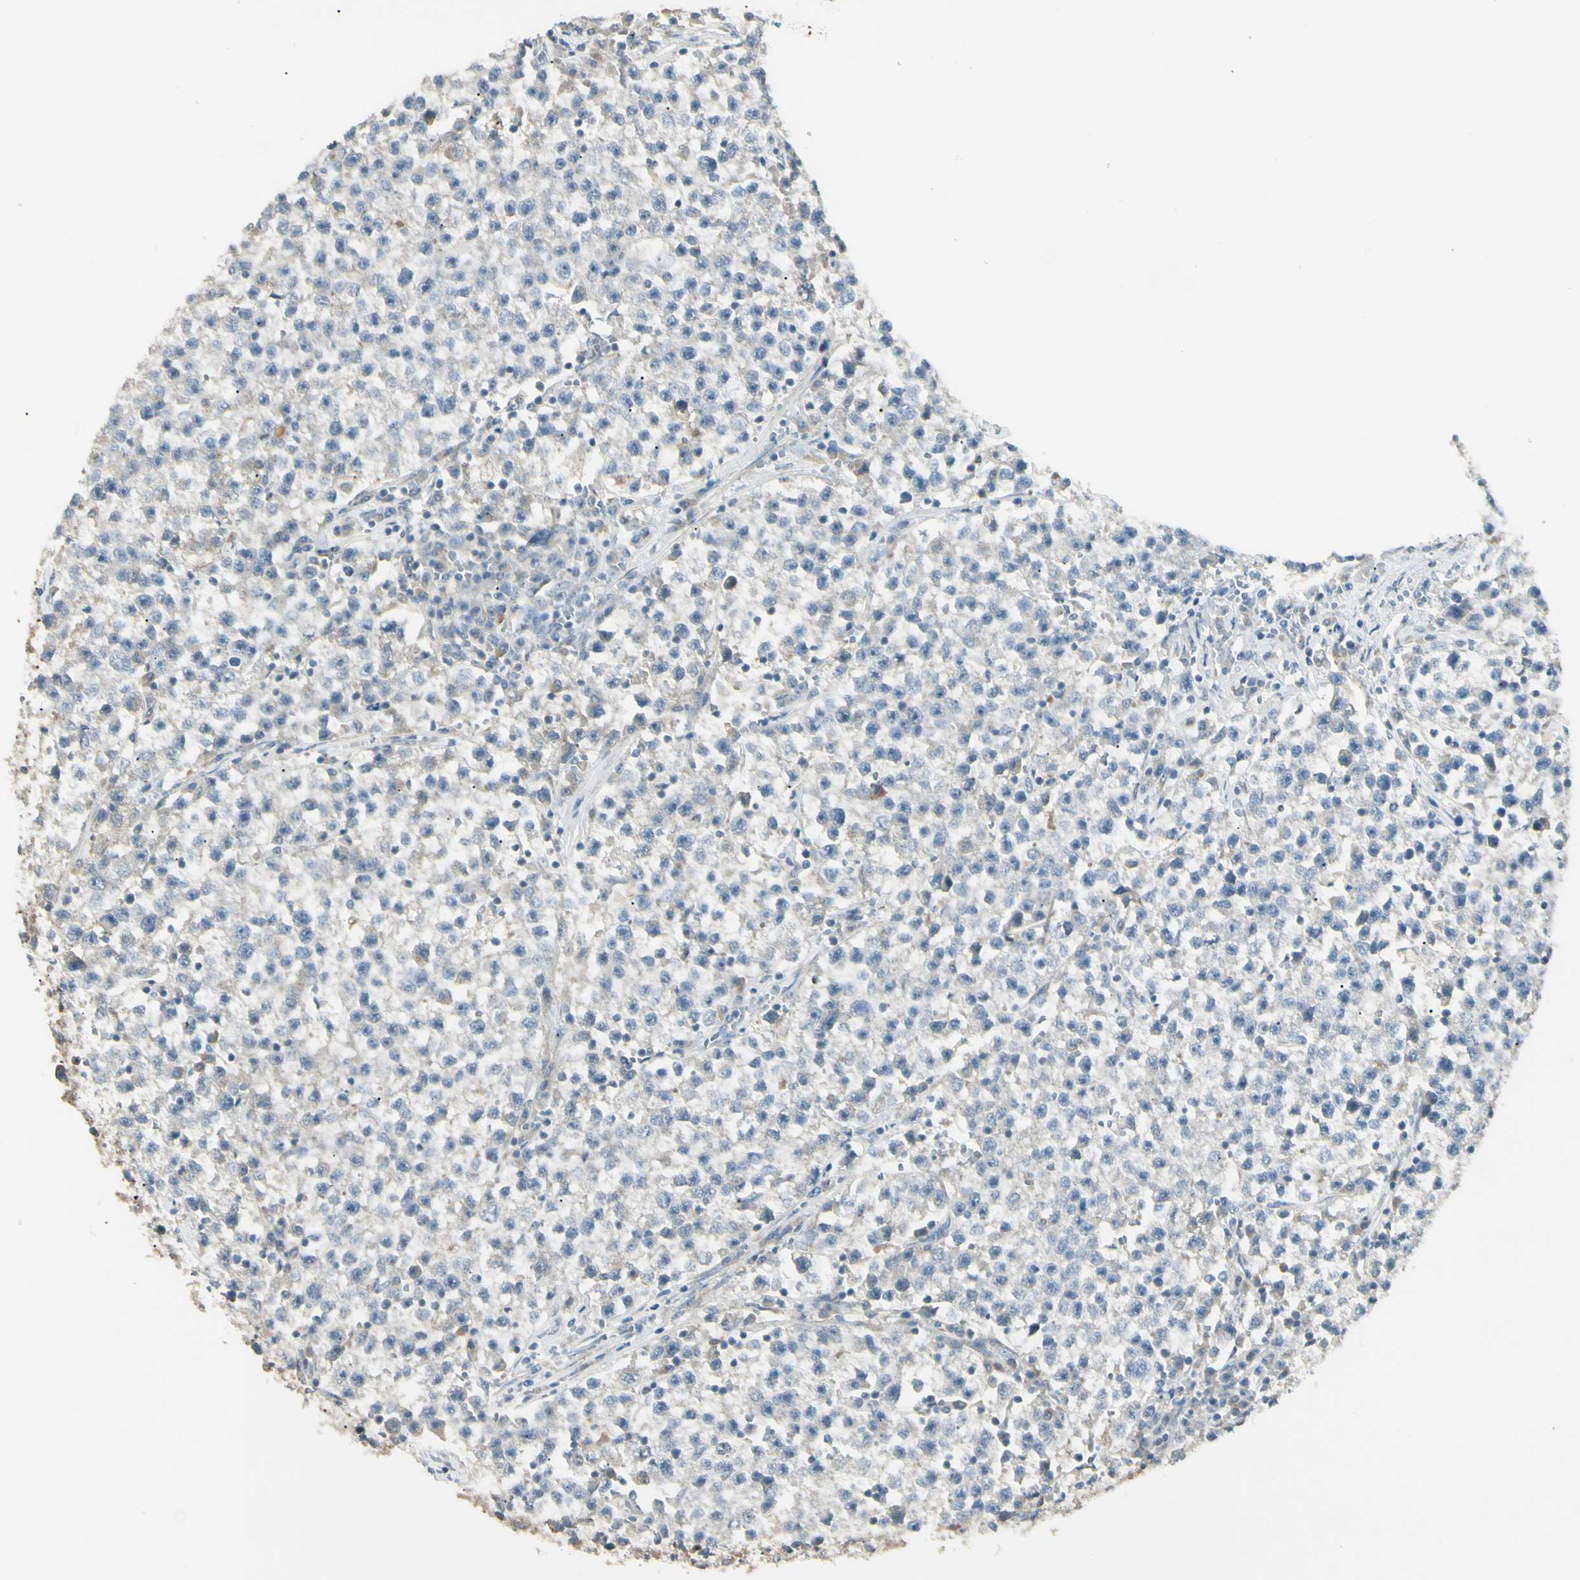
{"staining": {"intensity": "weak", "quantity": "<25%", "location": "cytoplasmic/membranous"}, "tissue": "testis cancer", "cell_type": "Tumor cells", "image_type": "cancer", "snomed": [{"axis": "morphology", "description": "Seminoma, NOS"}, {"axis": "topography", "description": "Testis"}], "caption": "Tumor cells show no significant staining in testis seminoma.", "gene": "P3H2", "patient": {"sex": "male", "age": 22}}